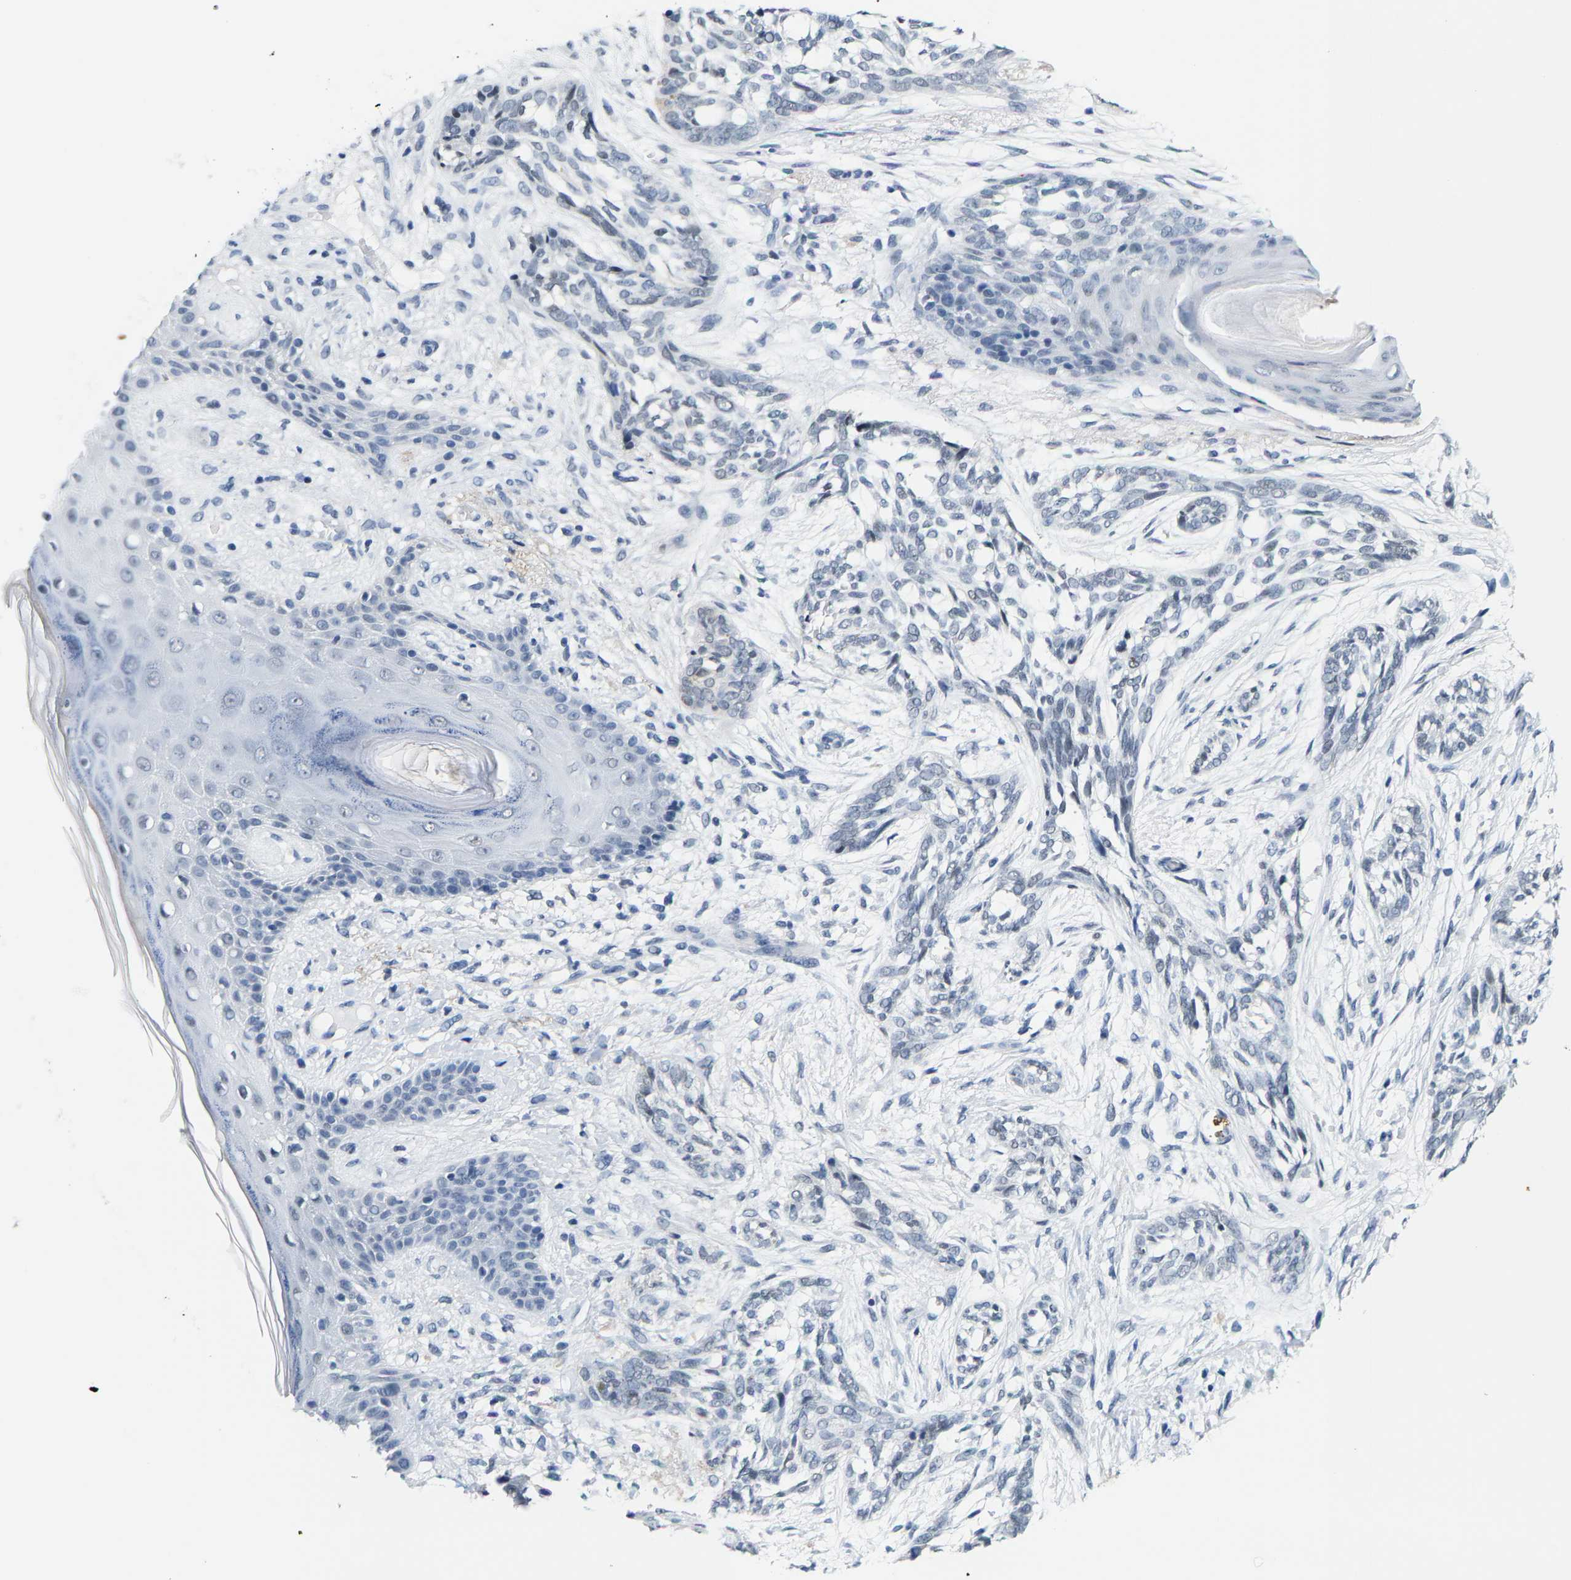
{"staining": {"intensity": "negative", "quantity": "none", "location": "none"}, "tissue": "skin cancer", "cell_type": "Tumor cells", "image_type": "cancer", "snomed": [{"axis": "morphology", "description": "Basal cell carcinoma"}, {"axis": "topography", "description": "Skin"}], "caption": "Histopathology image shows no significant protein expression in tumor cells of skin cancer (basal cell carcinoma).", "gene": "SETD1B", "patient": {"sex": "female", "age": 88}}